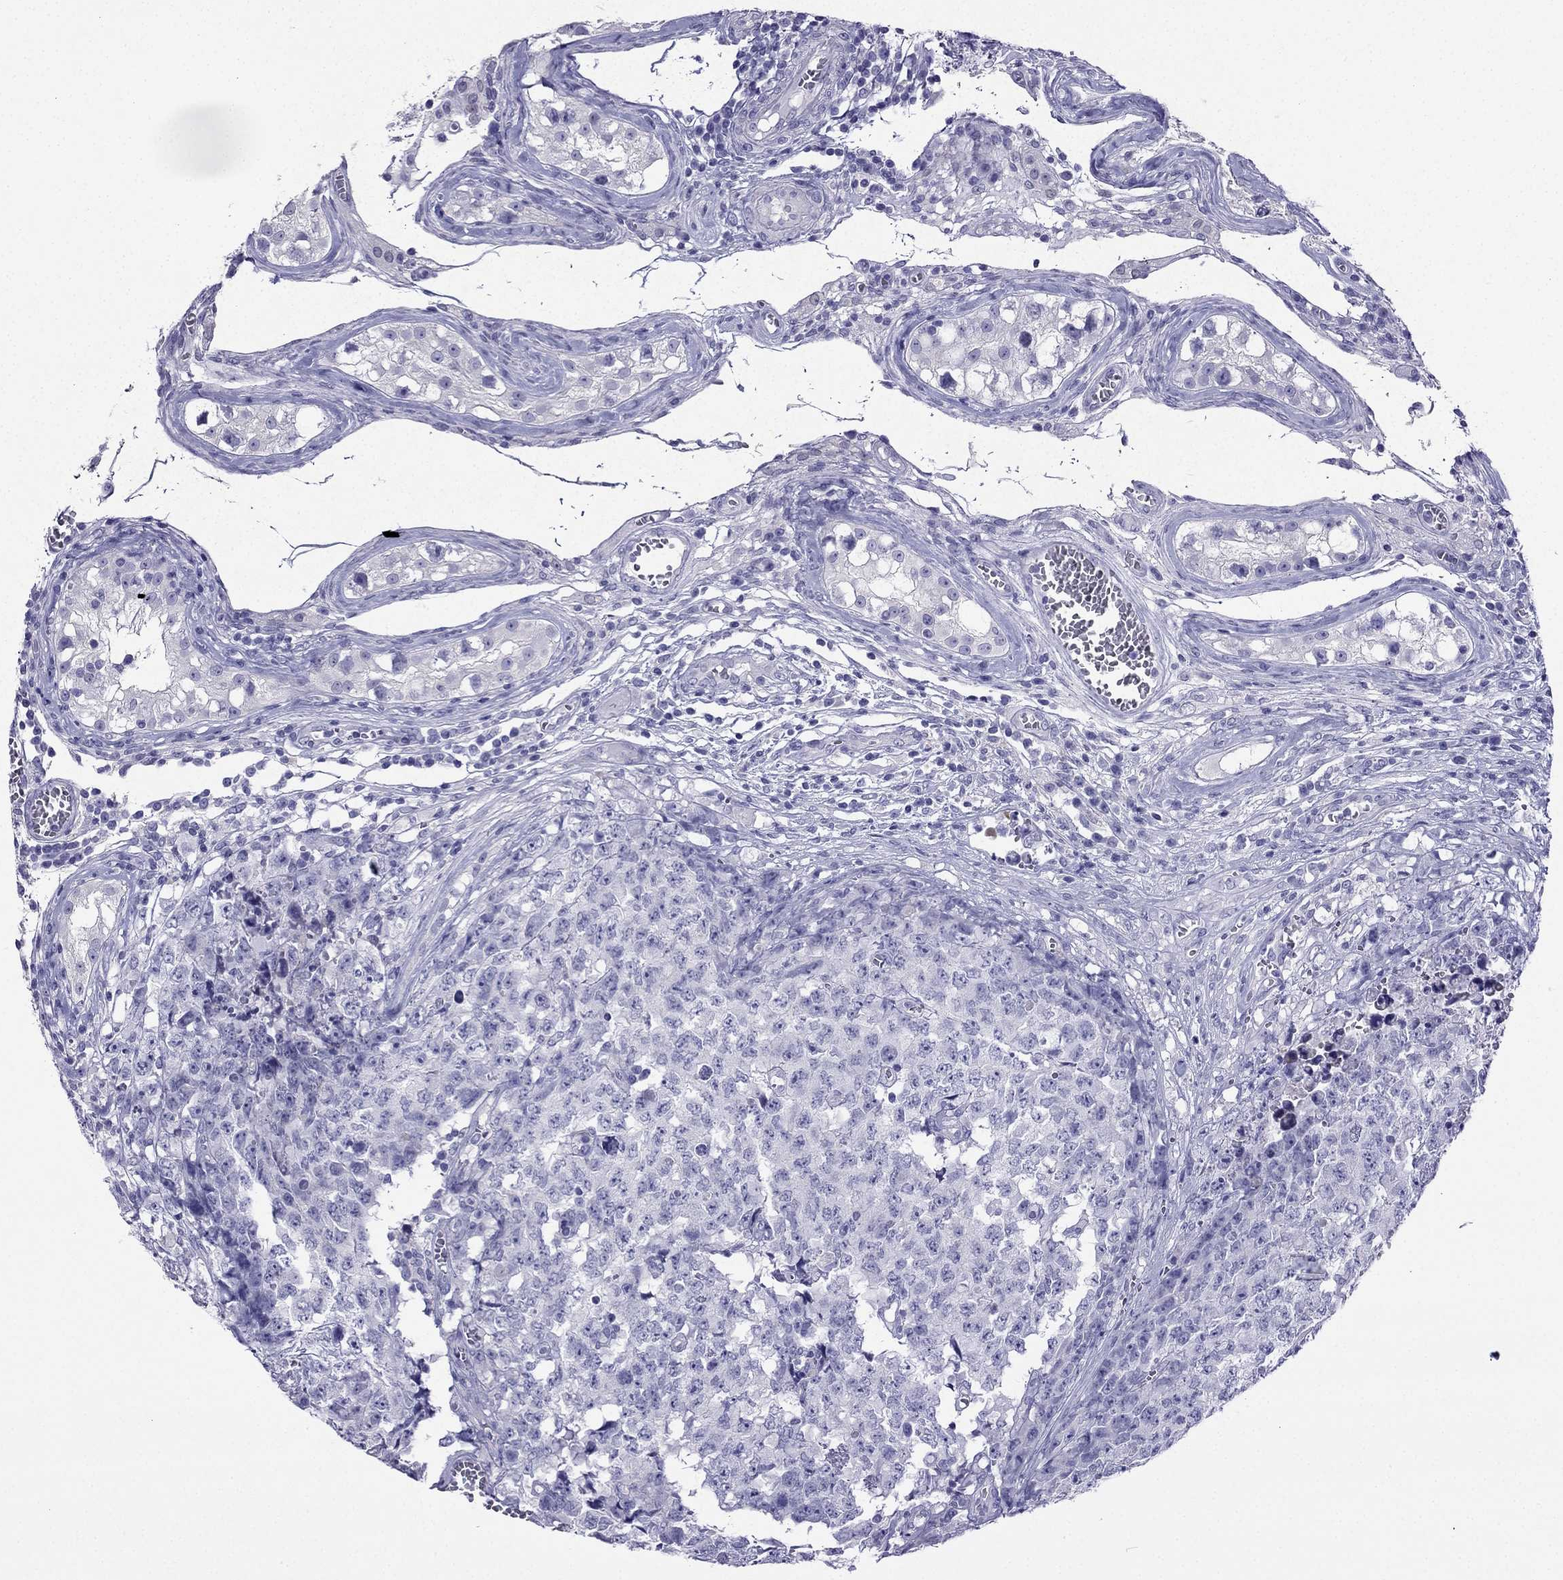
{"staining": {"intensity": "negative", "quantity": "none", "location": "none"}, "tissue": "testis cancer", "cell_type": "Tumor cells", "image_type": "cancer", "snomed": [{"axis": "morphology", "description": "Carcinoma, Embryonal, NOS"}, {"axis": "topography", "description": "Testis"}], "caption": "The IHC image has no significant expression in tumor cells of embryonal carcinoma (testis) tissue. (DAB (3,3'-diaminobenzidine) immunohistochemistry, high magnification).", "gene": "KCNJ10", "patient": {"sex": "male", "age": 23}}